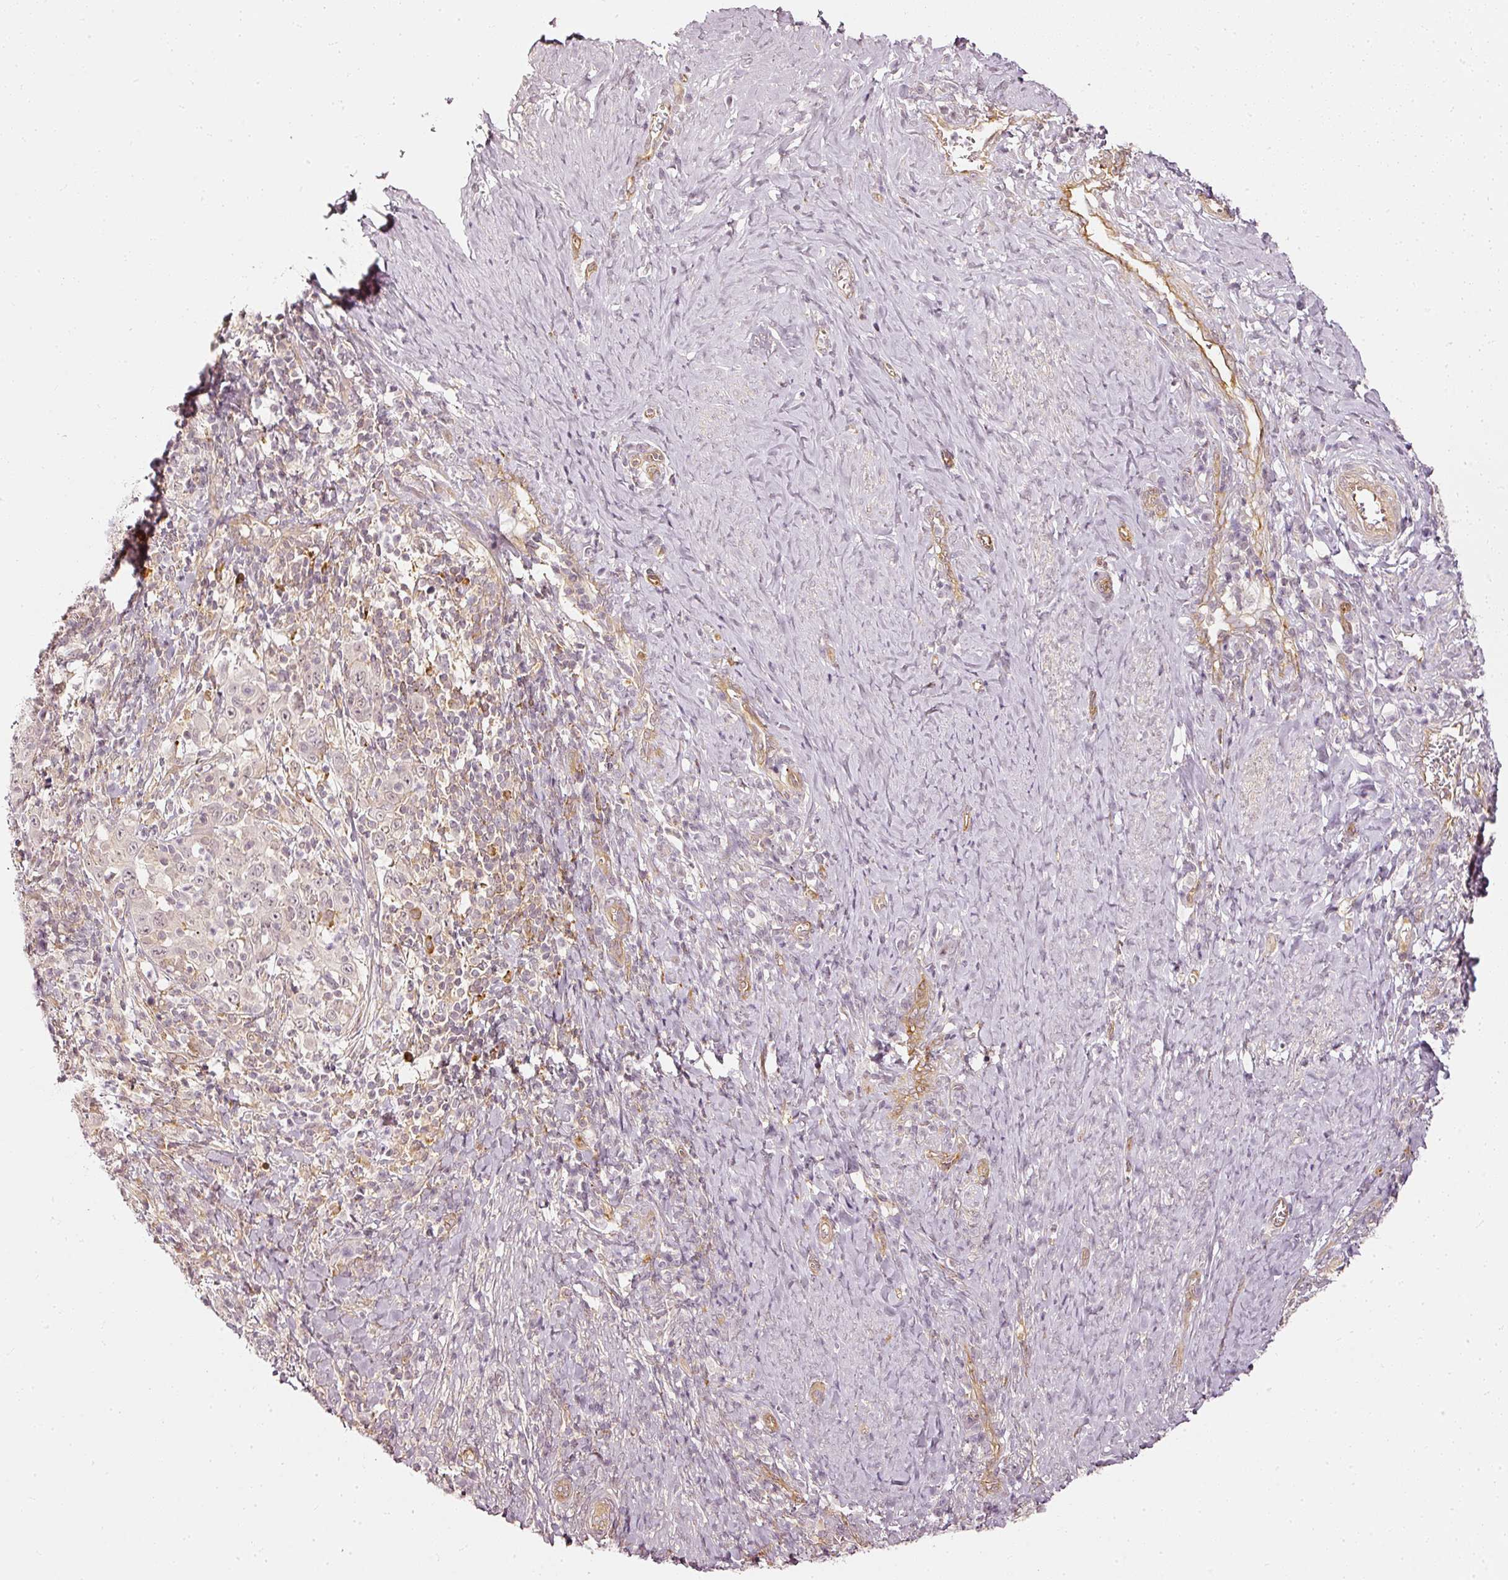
{"staining": {"intensity": "negative", "quantity": "none", "location": "none"}, "tissue": "cervical cancer", "cell_type": "Tumor cells", "image_type": "cancer", "snomed": [{"axis": "morphology", "description": "Squamous cell carcinoma, NOS"}, {"axis": "topography", "description": "Cervix"}], "caption": "Protein analysis of cervical squamous cell carcinoma shows no significant positivity in tumor cells.", "gene": "DRD2", "patient": {"sex": "female", "age": 46}}